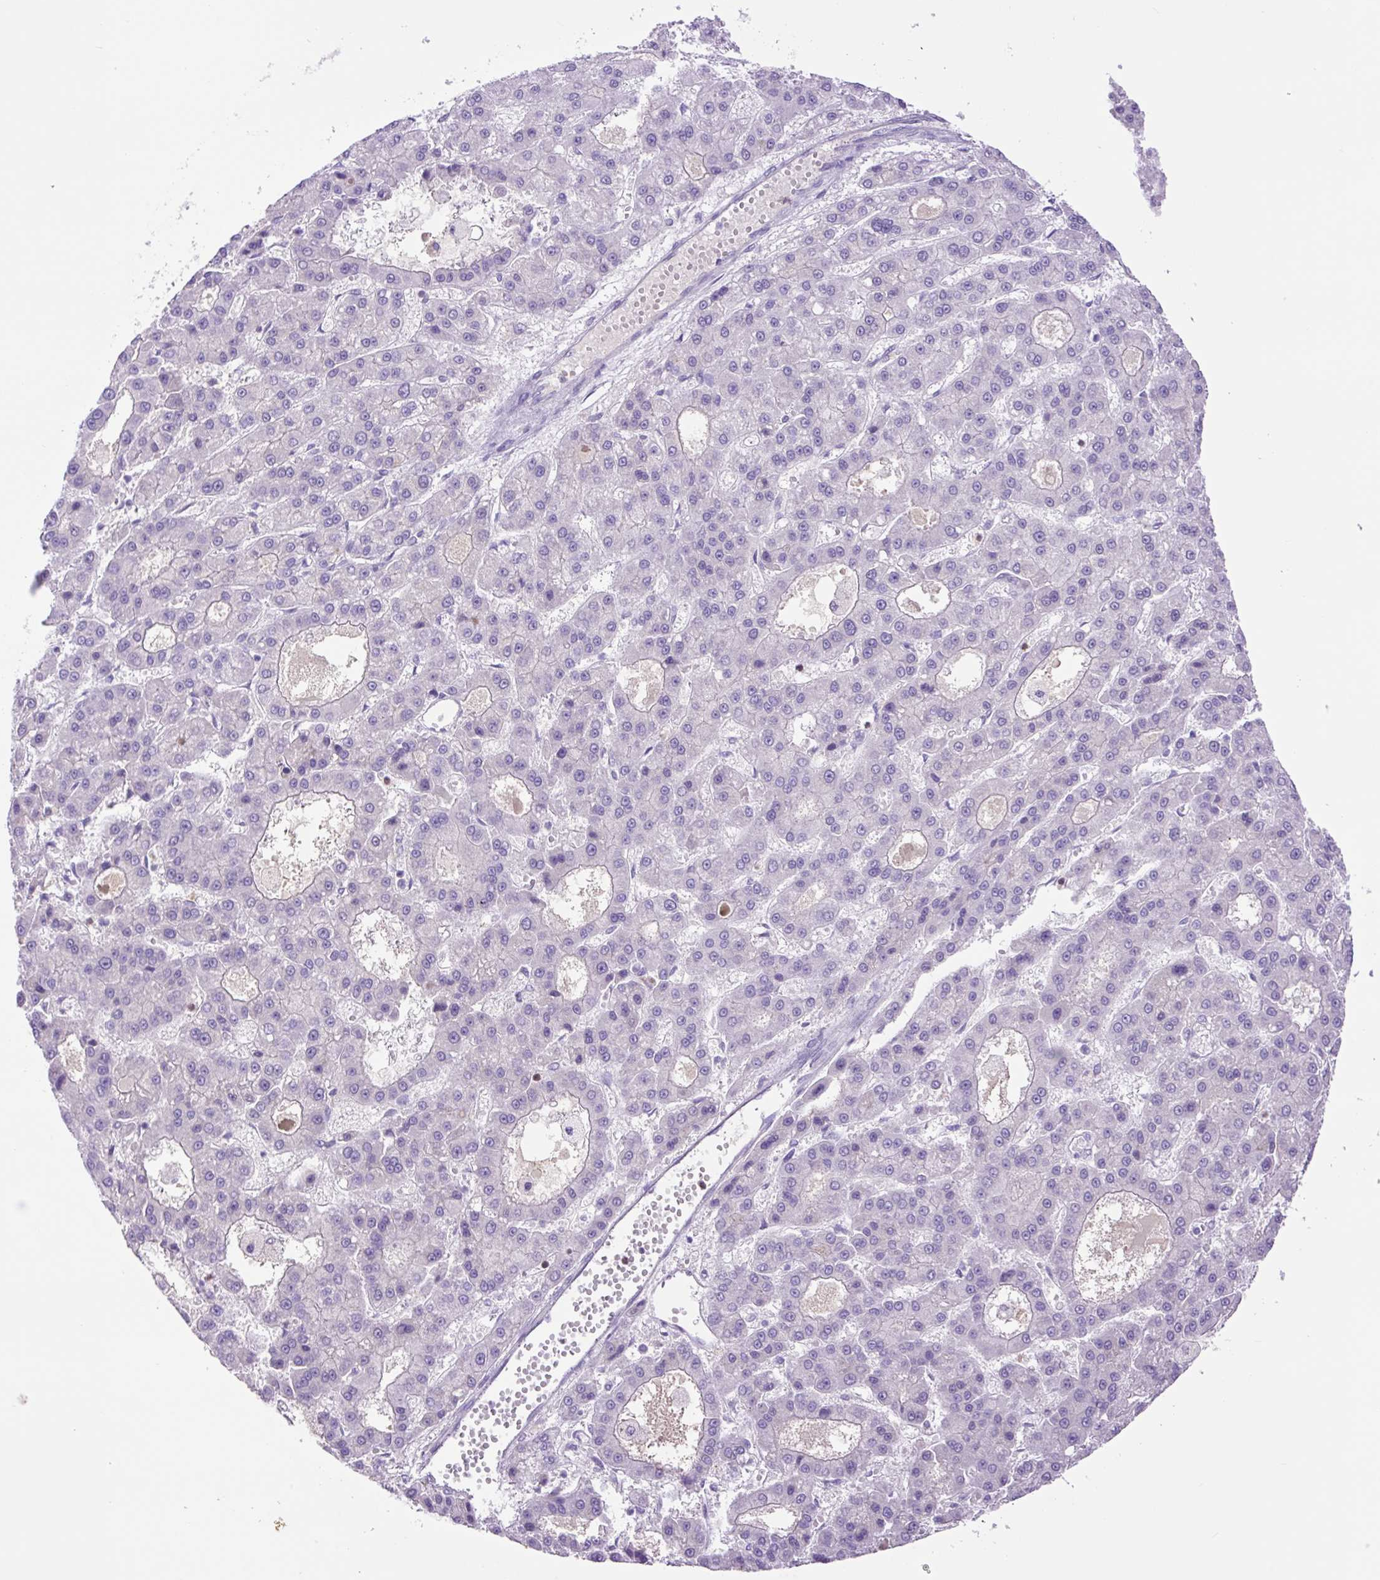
{"staining": {"intensity": "negative", "quantity": "none", "location": "none"}, "tissue": "liver cancer", "cell_type": "Tumor cells", "image_type": "cancer", "snomed": [{"axis": "morphology", "description": "Carcinoma, Hepatocellular, NOS"}, {"axis": "topography", "description": "Liver"}], "caption": "DAB (3,3'-diaminobenzidine) immunohistochemical staining of human liver cancer (hepatocellular carcinoma) displays no significant positivity in tumor cells.", "gene": "MFSD3", "patient": {"sex": "male", "age": 70}}